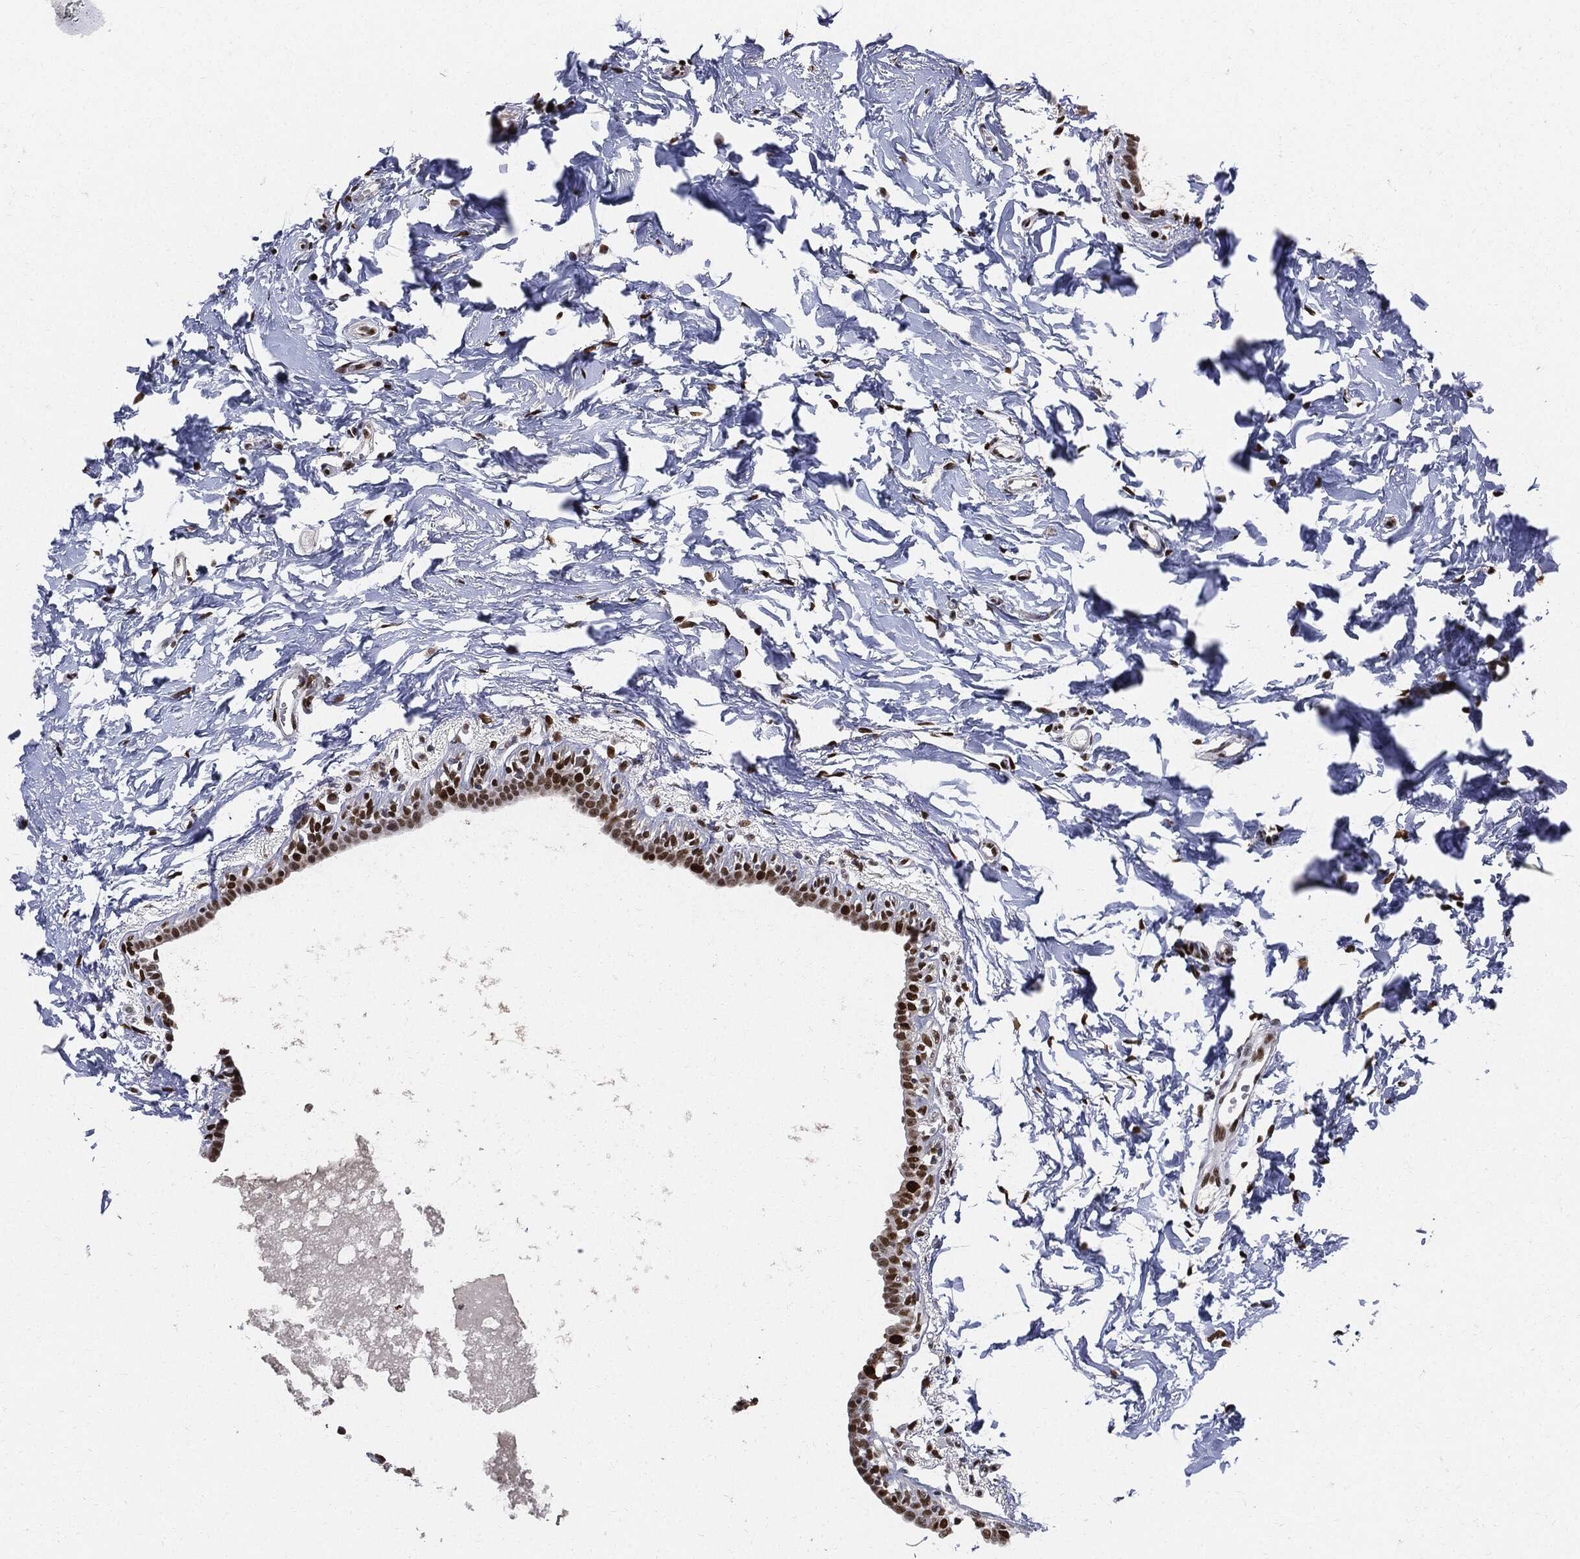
{"staining": {"intensity": "negative", "quantity": "none", "location": "none"}, "tissue": "breast", "cell_type": "Adipocytes", "image_type": "normal", "snomed": [{"axis": "morphology", "description": "Normal tissue, NOS"}, {"axis": "topography", "description": "Breast"}], "caption": "Breast was stained to show a protein in brown. There is no significant expression in adipocytes.", "gene": "PCNA", "patient": {"sex": "female", "age": 37}}